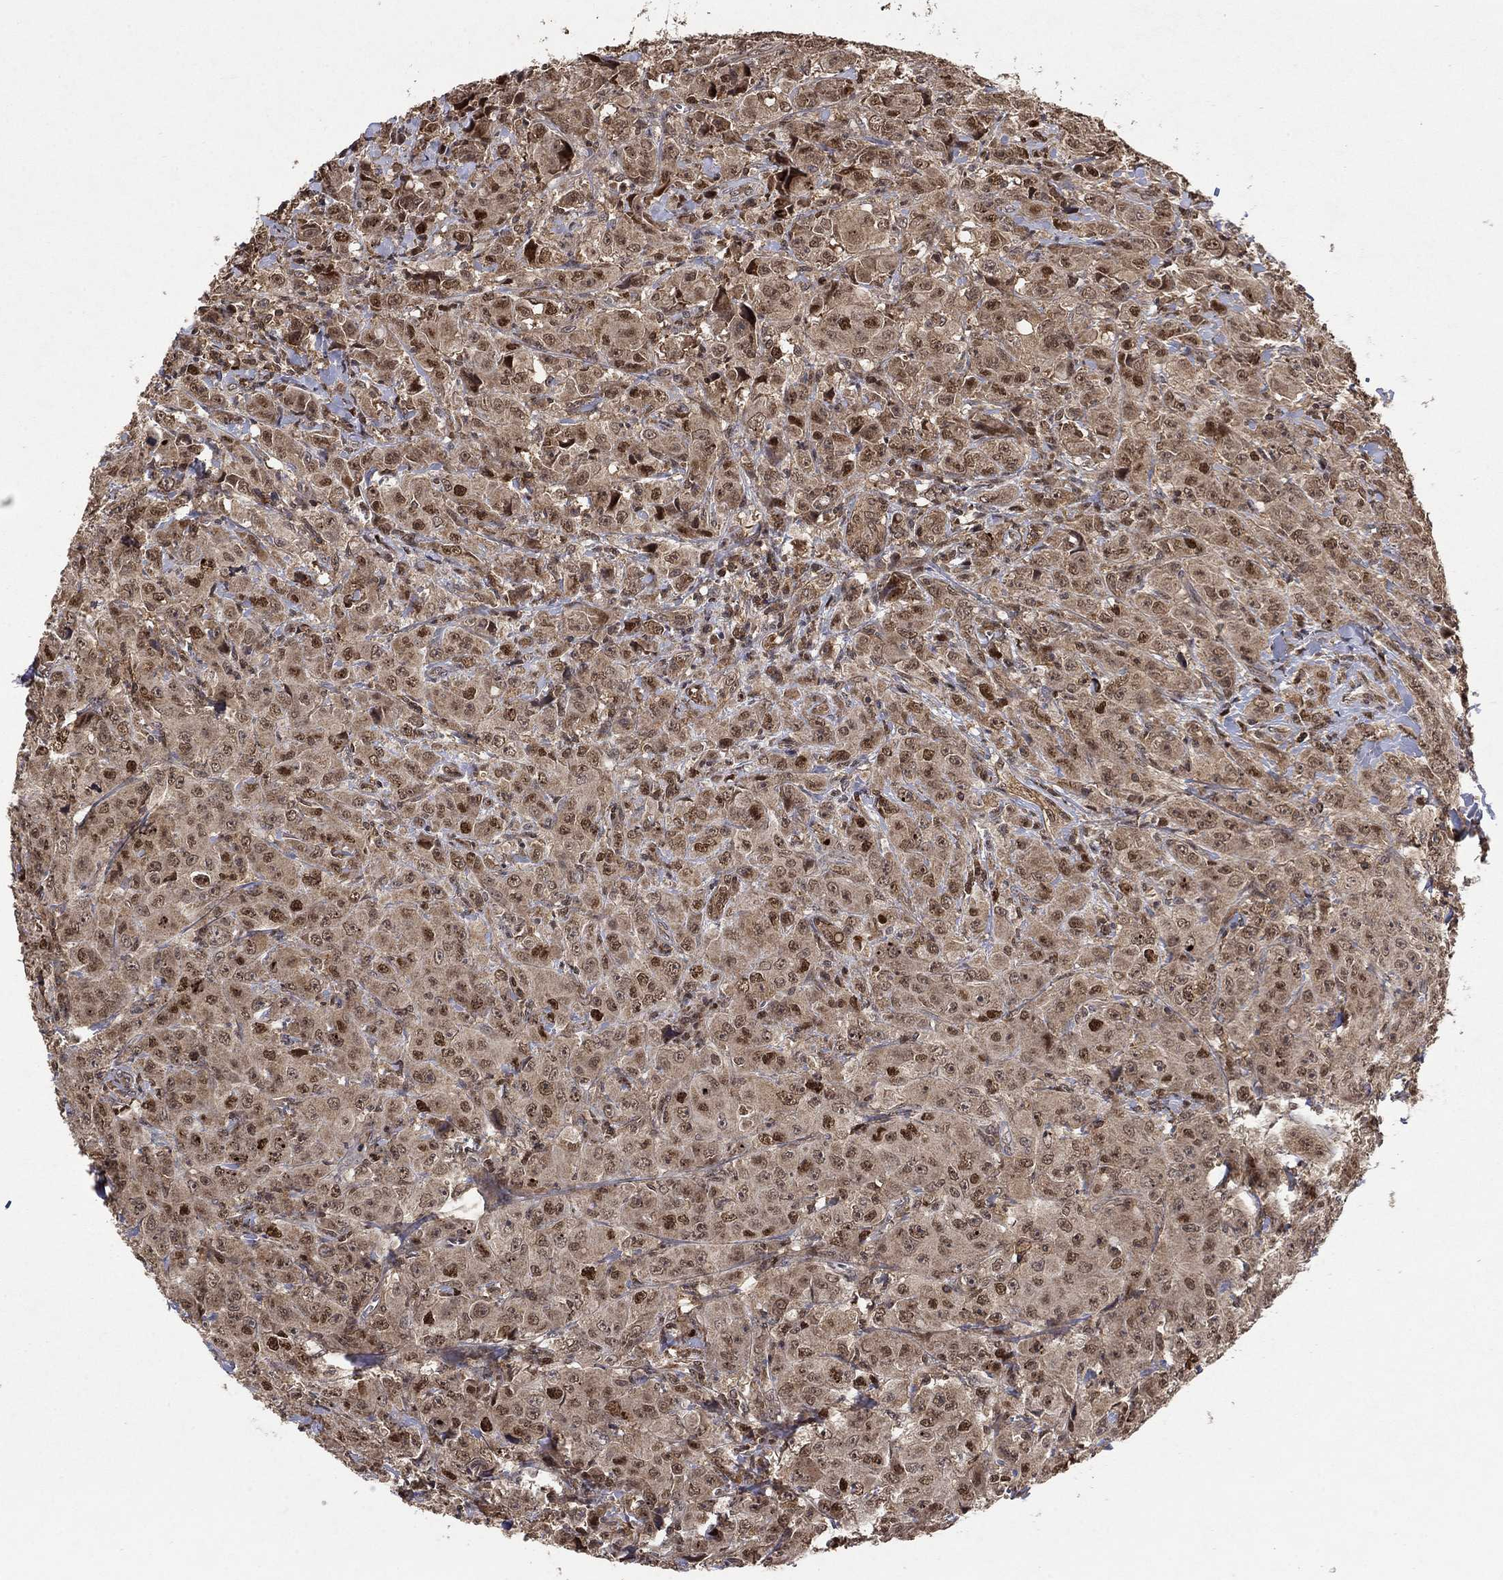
{"staining": {"intensity": "strong", "quantity": "<25%", "location": "cytoplasmic/membranous,nuclear"}, "tissue": "breast cancer", "cell_type": "Tumor cells", "image_type": "cancer", "snomed": [{"axis": "morphology", "description": "Duct carcinoma"}, {"axis": "topography", "description": "Breast"}], "caption": "This image reveals invasive ductal carcinoma (breast) stained with immunohistochemistry (IHC) to label a protein in brown. The cytoplasmic/membranous and nuclear of tumor cells show strong positivity for the protein. Nuclei are counter-stained blue.", "gene": "CCDC66", "patient": {"sex": "female", "age": 43}}